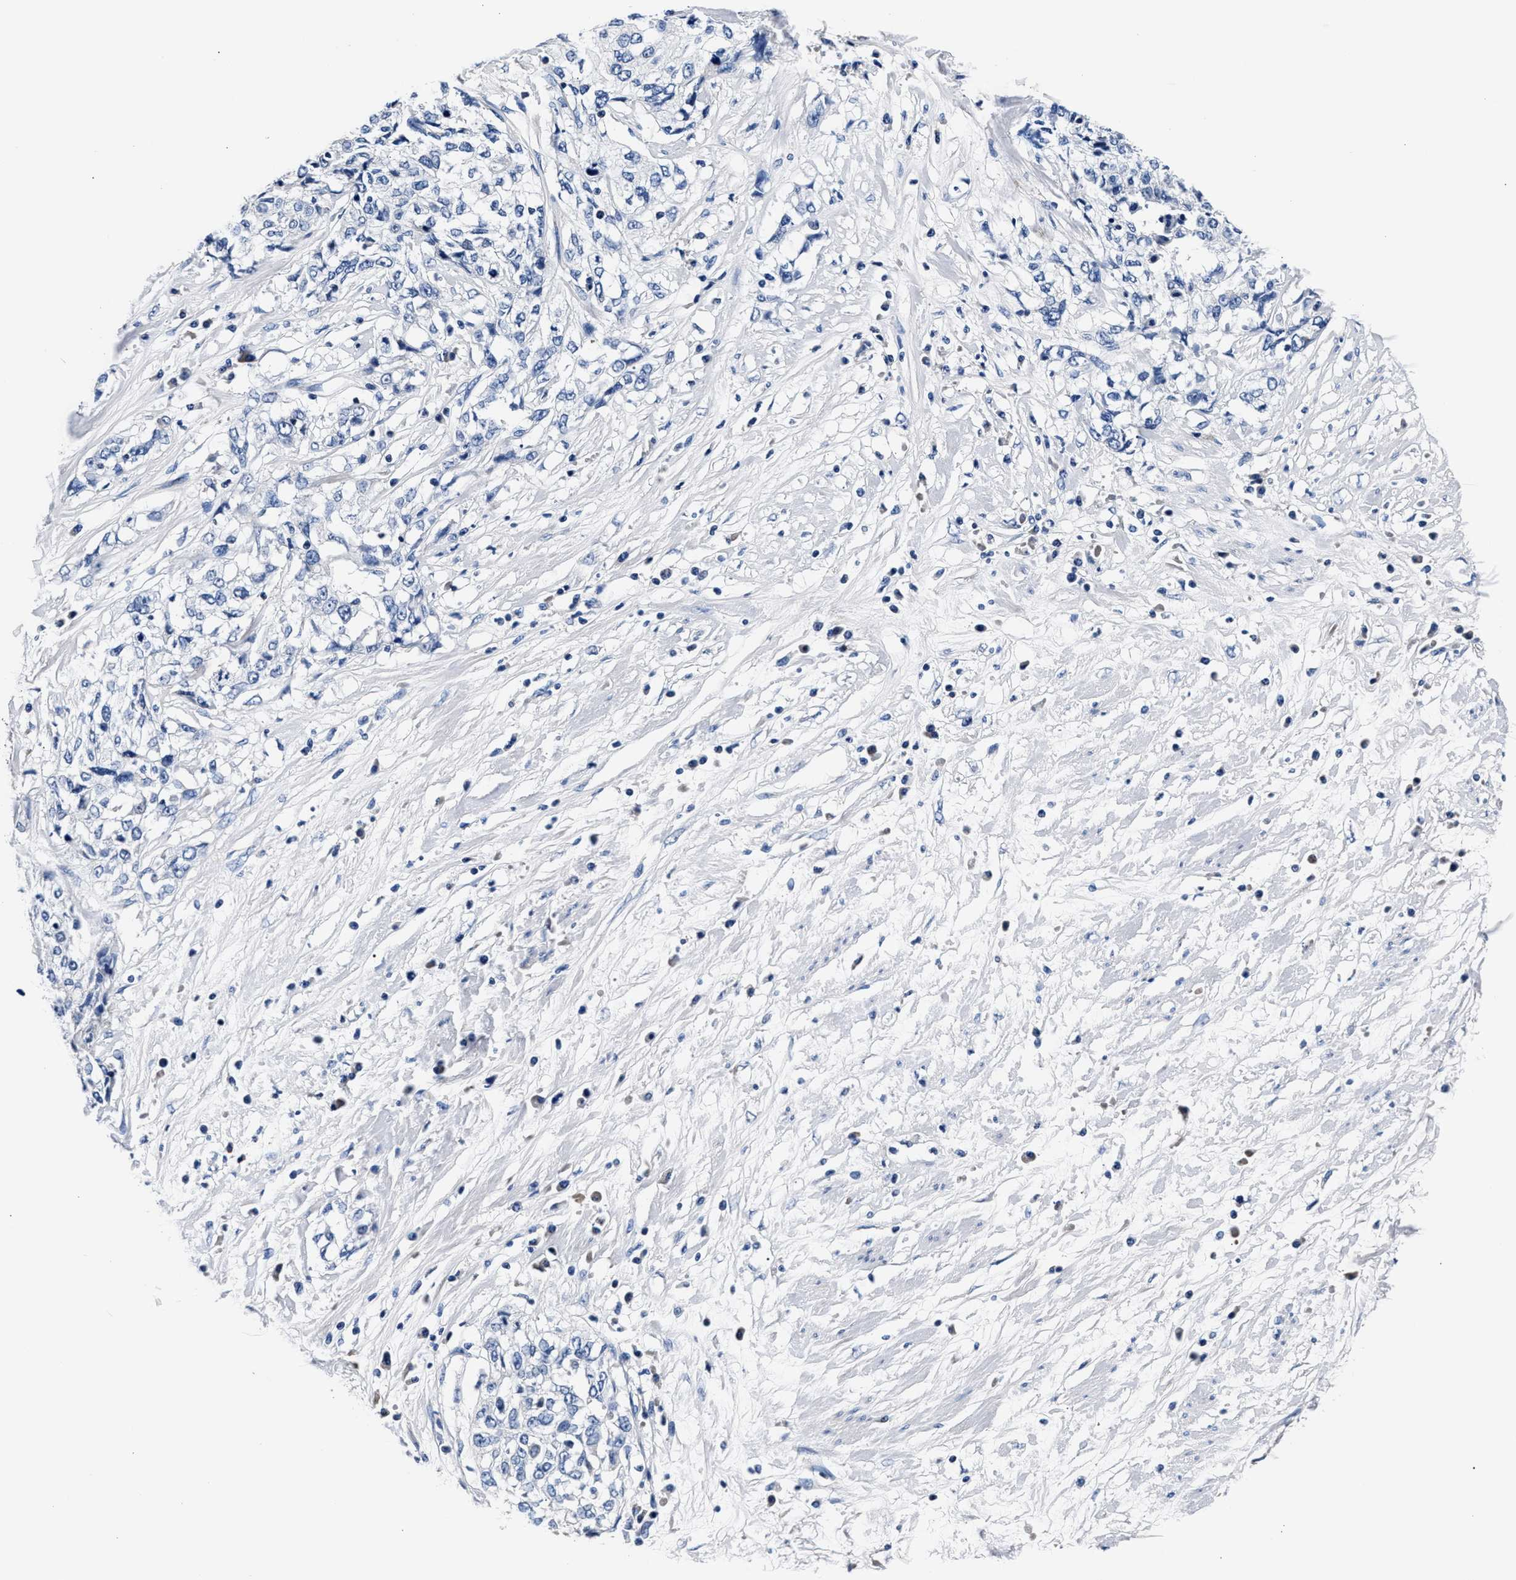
{"staining": {"intensity": "negative", "quantity": "none", "location": "none"}, "tissue": "cervical cancer", "cell_type": "Tumor cells", "image_type": "cancer", "snomed": [{"axis": "morphology", "description": "Squamous cell carcinoma, NOS"}, {"axis": "topography", "description": "Cervix"}], "caption": "This is an immunohistochemistry (IHC) photomicrograph of human cervical cancer. There is no expression in tumor cells.", "gene": "PHF24", "patient": {"sex": "female", "age": 57}}